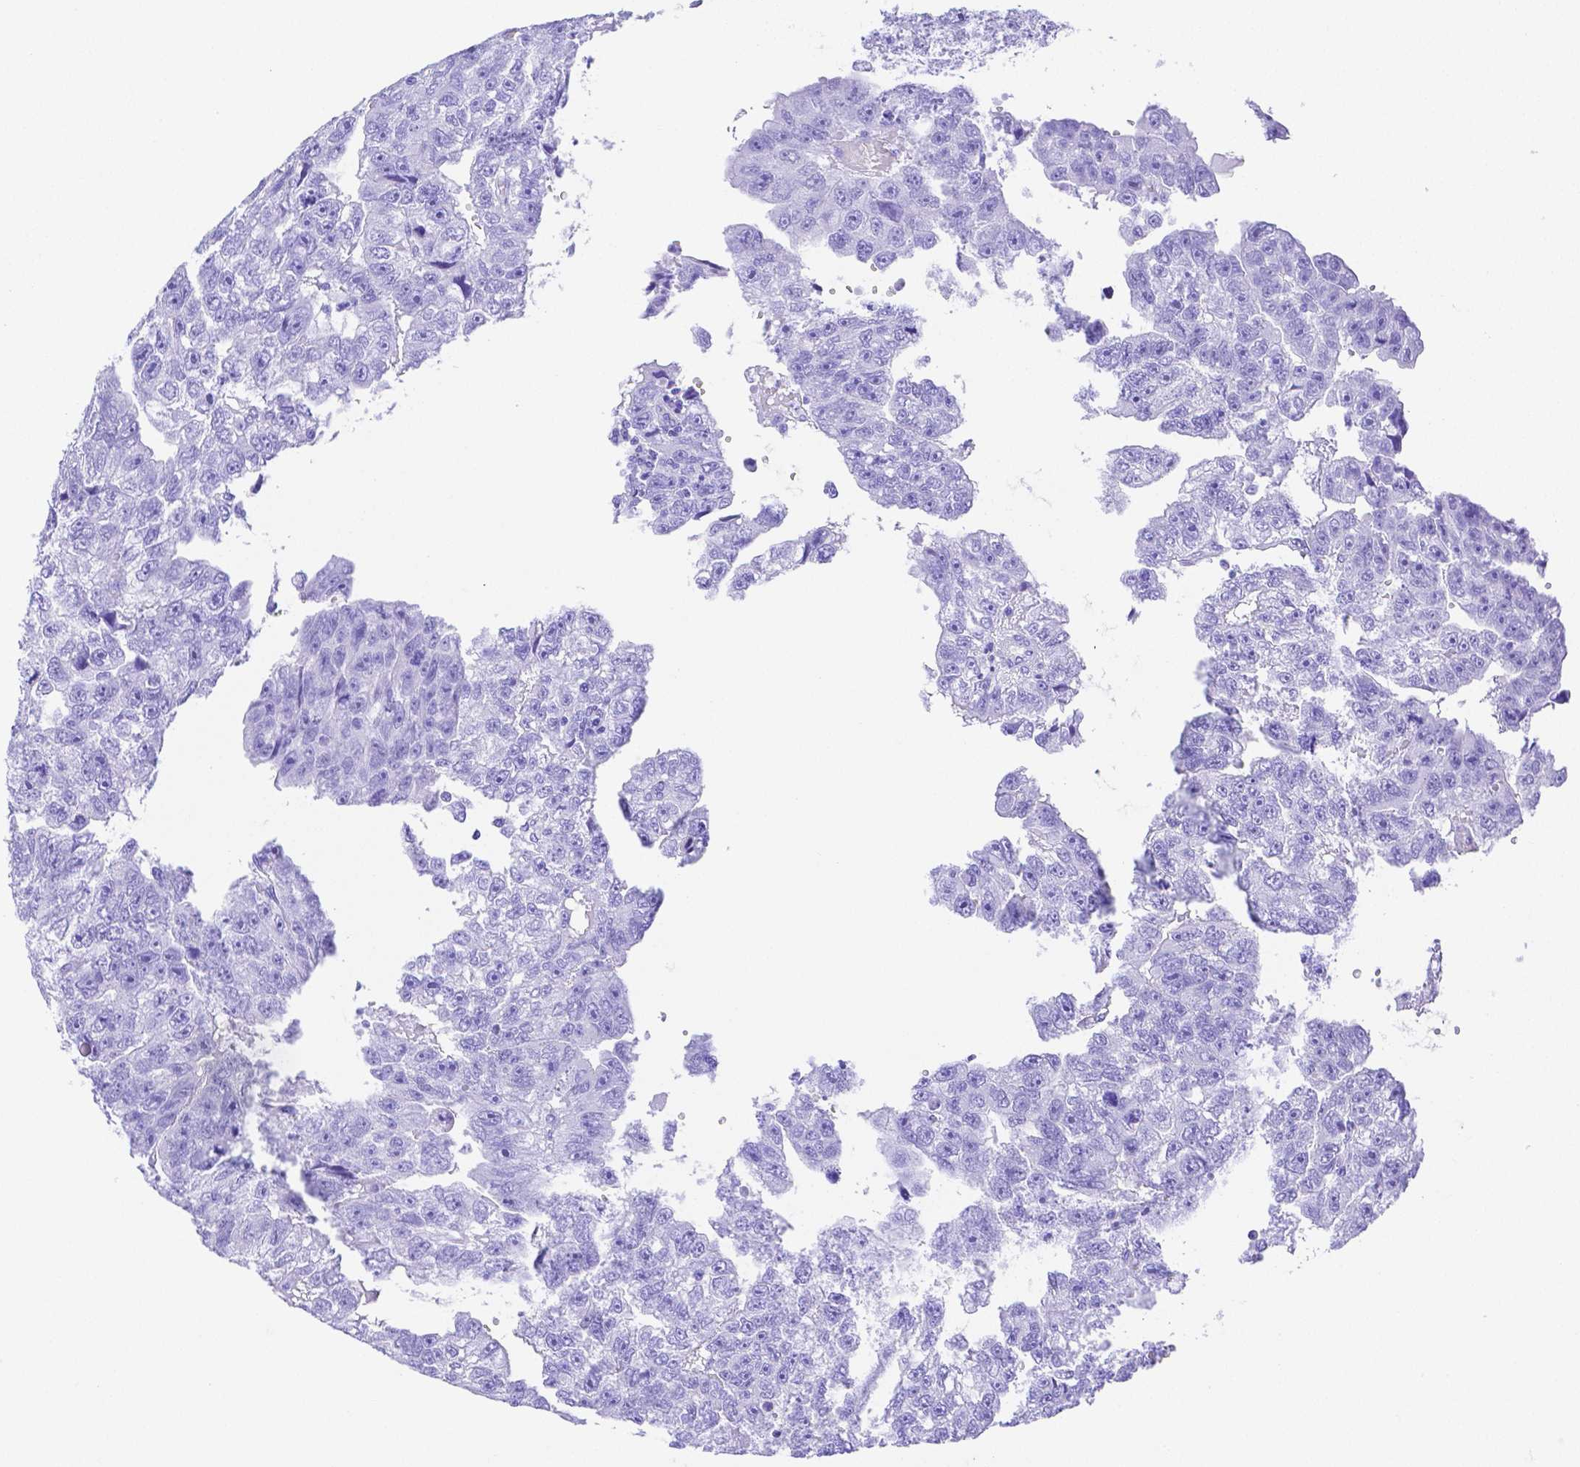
{"staining": {"intensity": "negative", "quantity": "none", "location": "none"}, "tissue": "testis cancer", "cell_type": "Tumor cells", "image_type": "cancer", "snomed": [{"axis": "morphology", "description": "Carcinoma, Embryonal, NOS"}, {"axis": "topography", "description": "Testis"}], "caption": "Tumor cells are negative for protein expression in human testis embryonal carcinoma.", "gene": "SMR3A", "patient": {"sex": "male", "age": 20}}